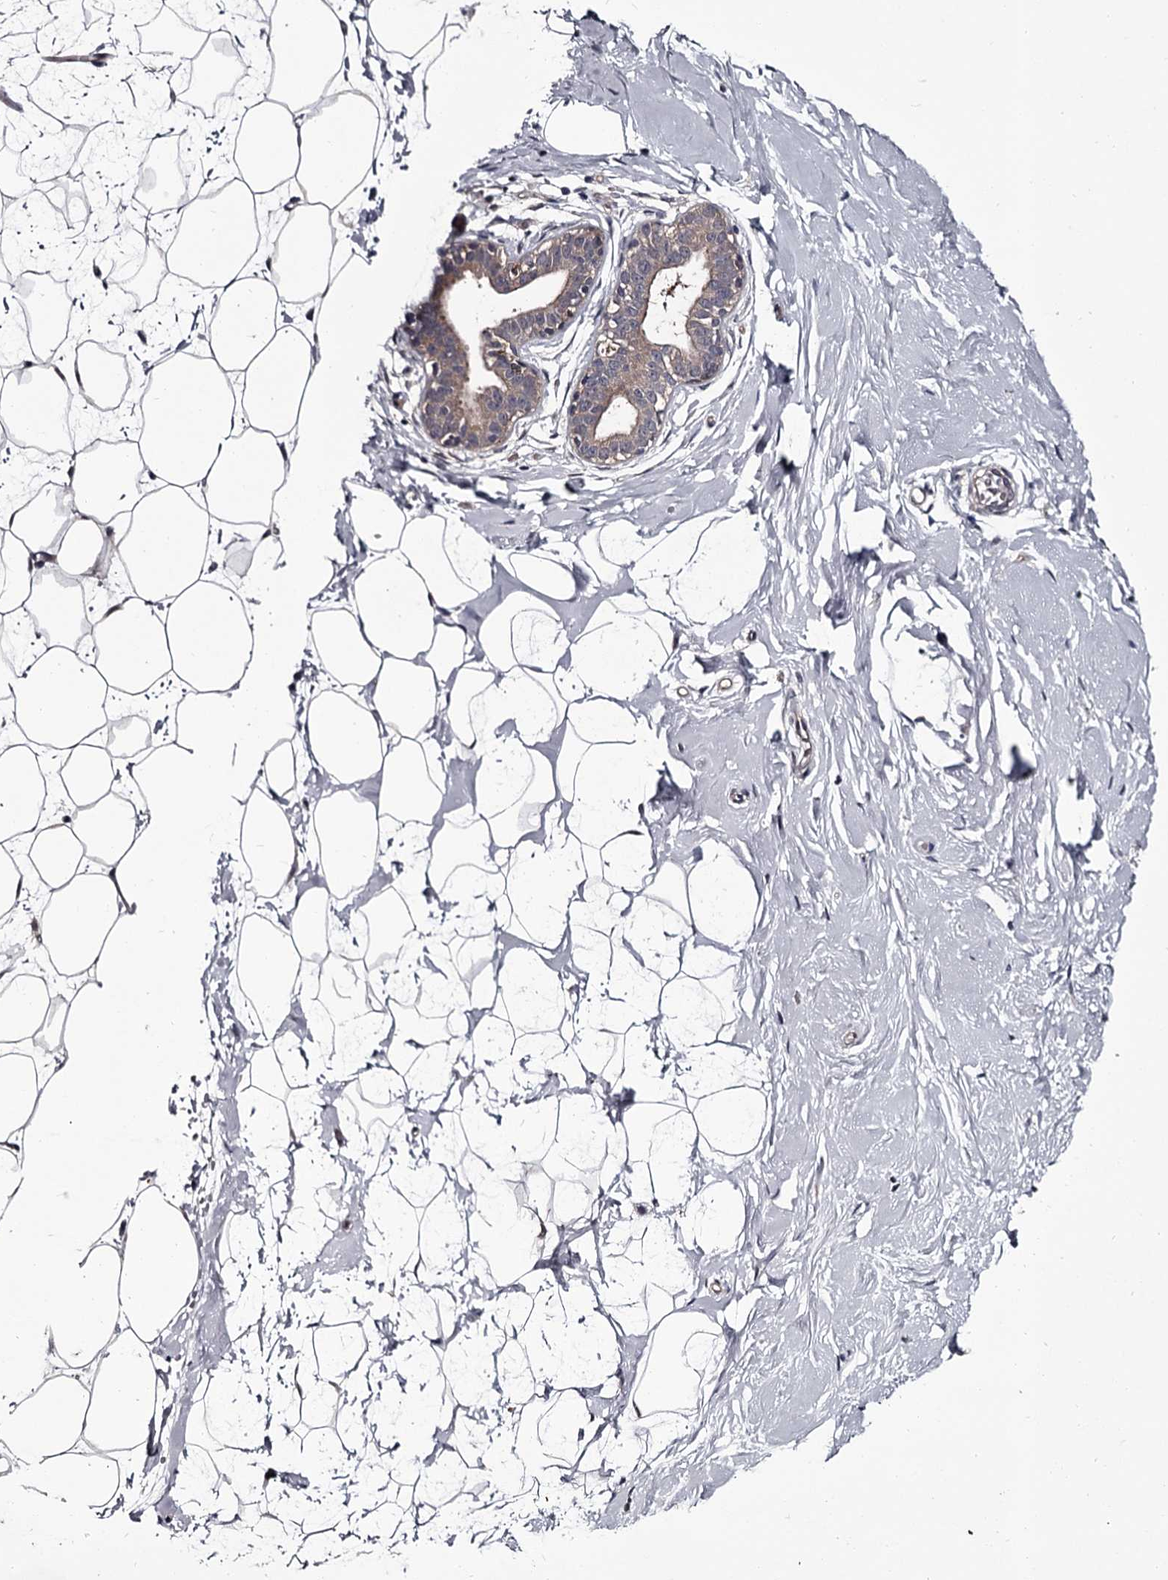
{"staining": {"intensity": "negative", "quantity": "none", "location": "none"}, "tissue": "breast", "cell_type": "Adipocytes", "image_type": "normal", "snomed": [{"axis": "morphology", "description": "Normal tissue, NOS"}, {"axis": "morphology", "description": "Adenoma, NOS"}, {"axis": "topography", "description": "Breast"}], "caption": "Breast stained for a protein using IHC reveals no positivity adipocytes.", "gene": "DAO", "patient": {"sex": "female", "age": 23}}